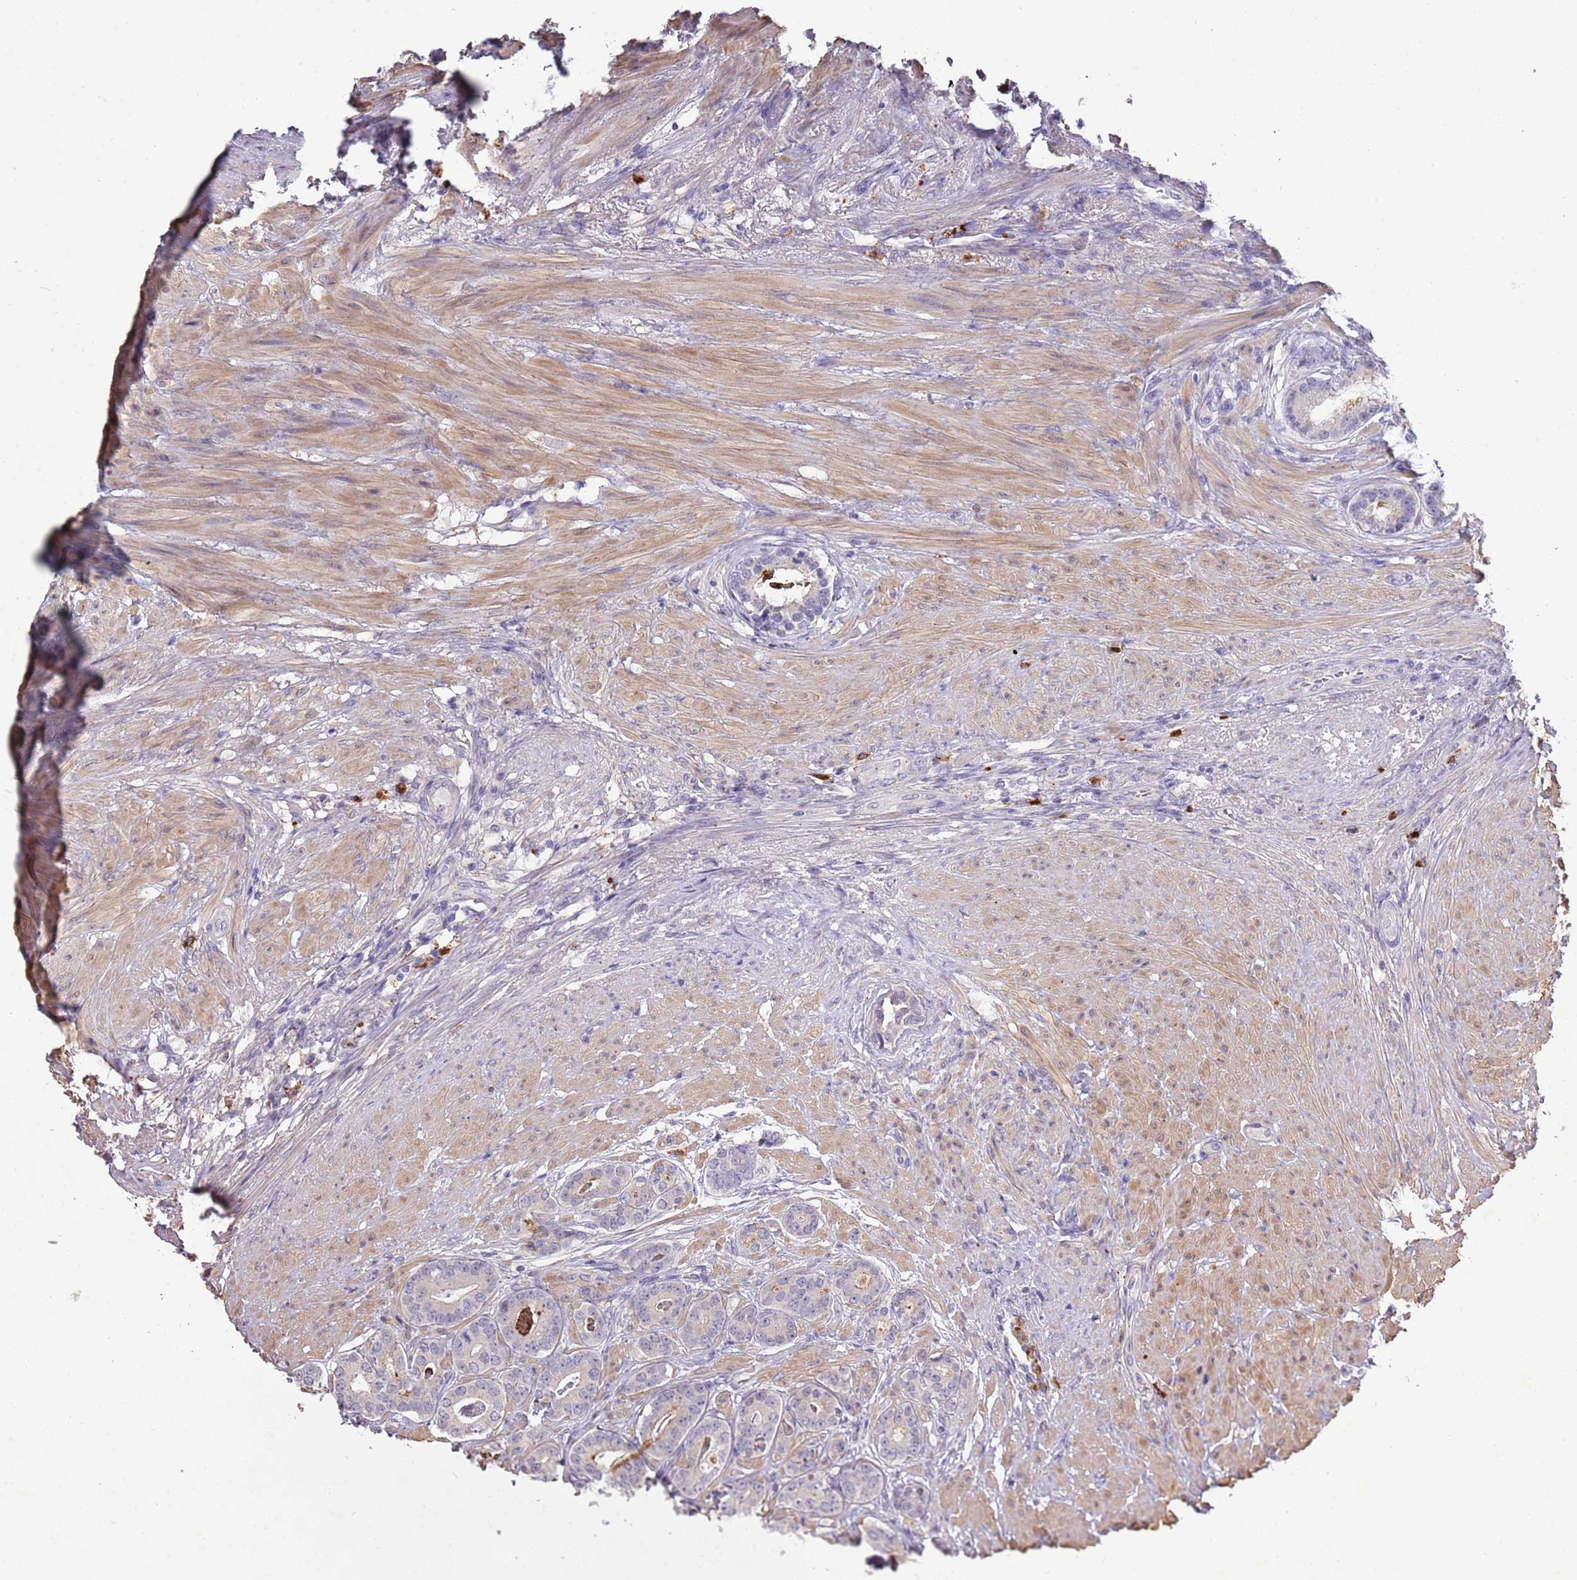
{"staining": {"intensity": "negative", "quantity": "none", "location": "none"}, "tissue": "prostate cancer", "cell_type": "Tumor cells", "image_type": "cancer", "snomed": [{"axis": "morphology", "description": "Adenocarcinoma, Low grade"}, {"axis": "topography", "description": "Prostate"}], "caption": "The image exhibits no significant staining in tumor cells of prostate low-grade adenocarcinoma. The staining was performed using DAB (3,3'-diaminobenzidine) to visualize the protein expression in brown, while the nuclei were stained in blue with hematoxylin (Magnification: 20x).", "gene": "P2RY13", "patient": {"sex": "male", "age": 71}}